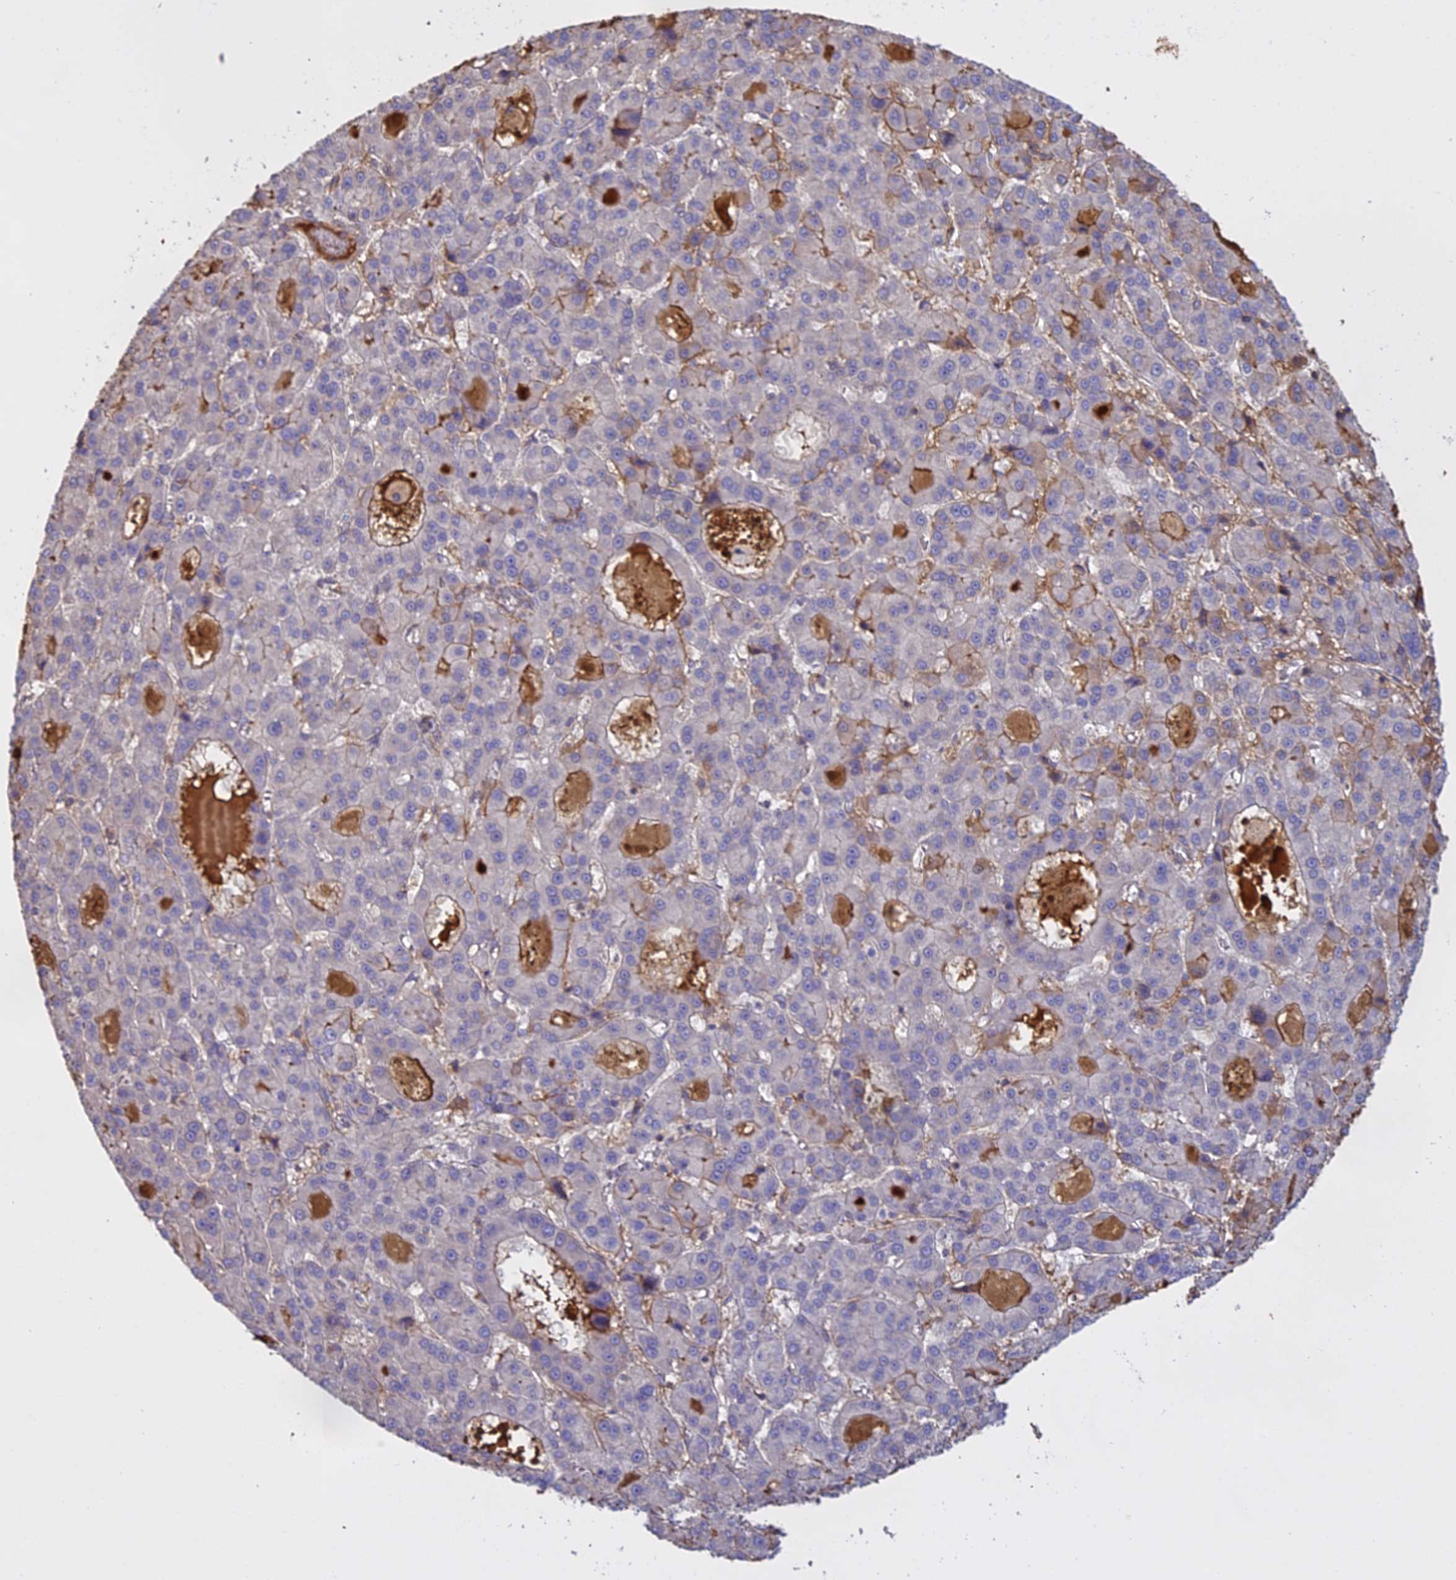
{"staining": {"intensity": "negative", "quantity": "none", "location": "none"}, "tissue": "liver cancer", "cell_type": "Tumor cells", "image_type": "cancer", "snomed": [{"axis": "morphology", "description": "Carcinoma, Hepatocellular, NOS"}, {"axis": "topography", "description": "Liver"}], "caption": "IHC micrograph of human liver hepatocellular carcinoma stained for a protein (brown), which displays no expression in tumor cells.", "gene": "CFAP119", "patient": {"sex": "male", "age": 70}}